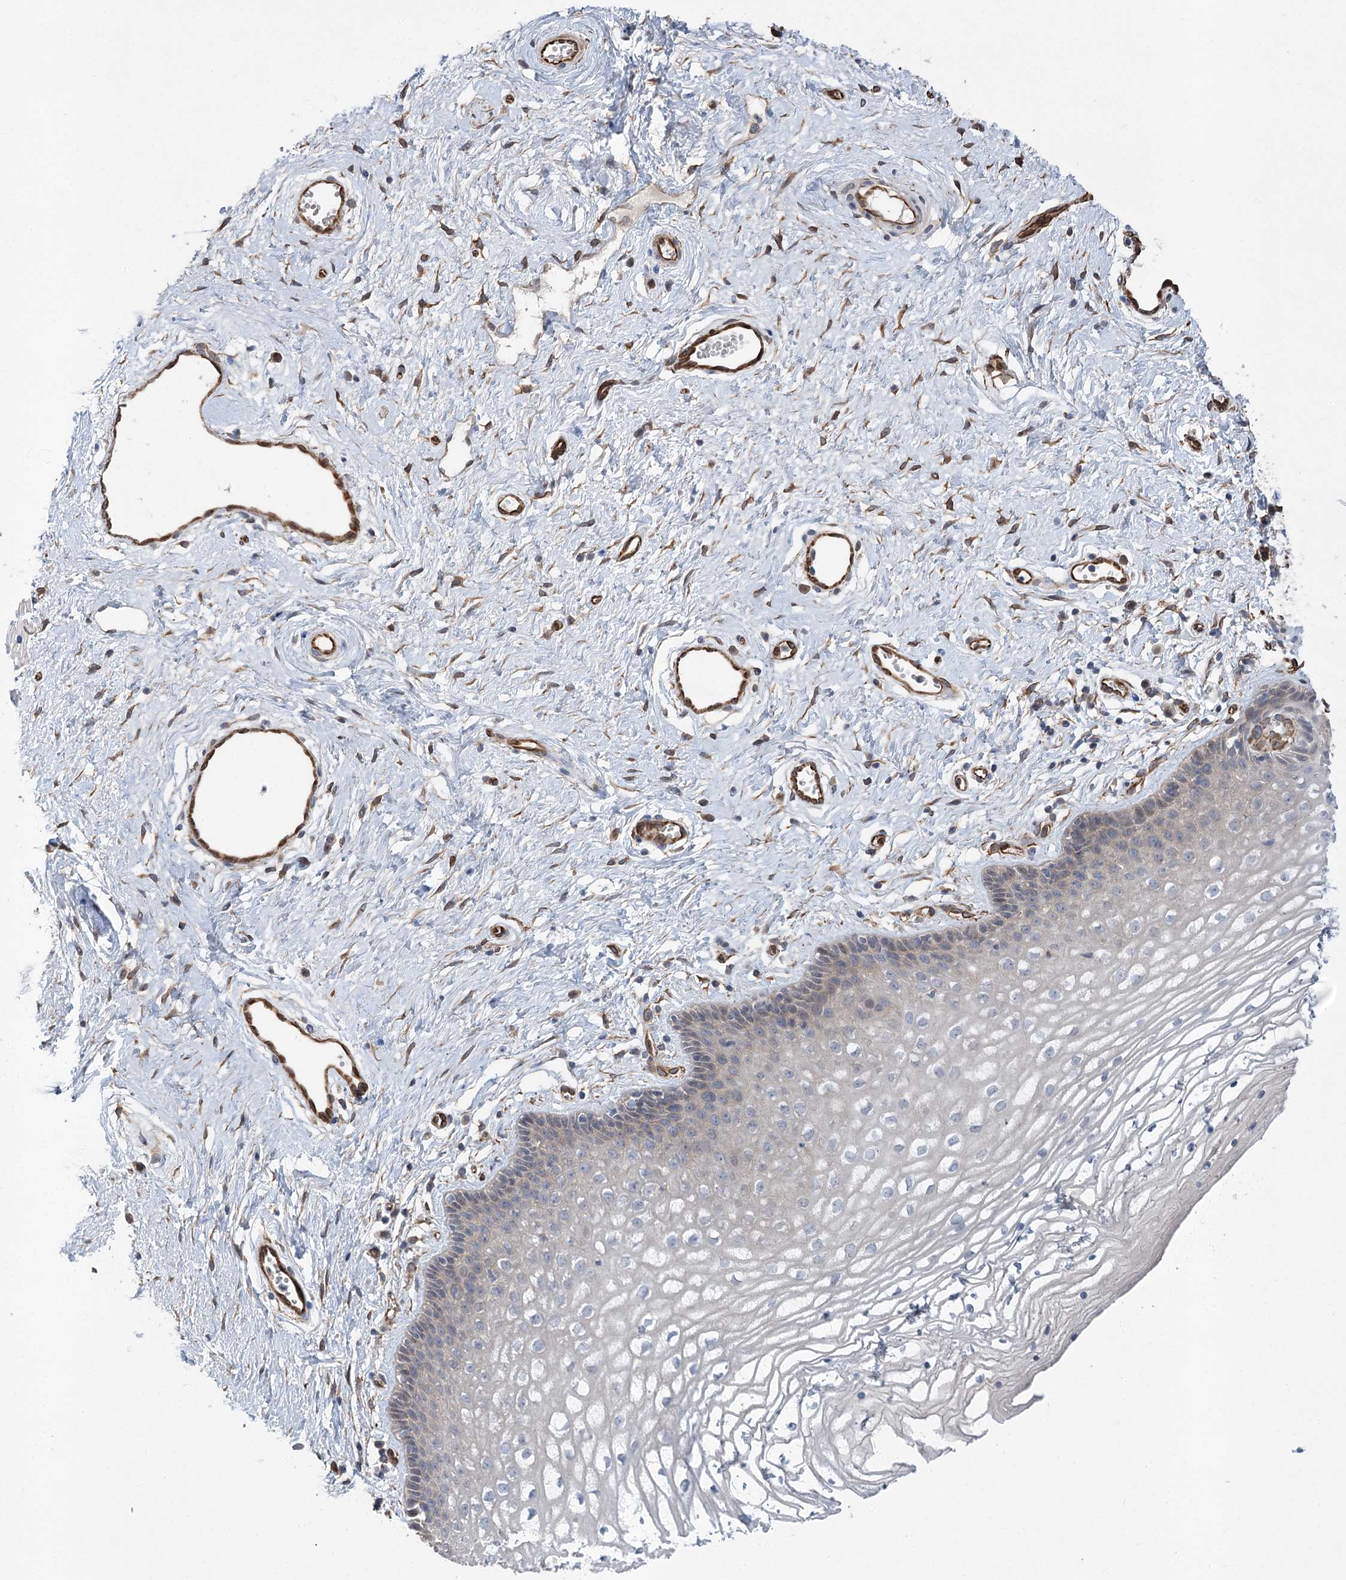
{"staining": {"intensity": "negative", "quantity": "none", "location": "none"}, "tissue": "vagina", "cell_type": "Squamous epithelial cells", "image_type": "normal", "snomed": [{"axis": "morphology", "description": "Normal tissue, NOS"}, {"axis": "topography", "description": "Vagina"}], "caption": "This is an immunohistochemistry histopathology image of normal vagina. There is no staining in squamous epithelial cells.", "gene": "RWDD4", "patient": {"sex": "female", "age": 46}}